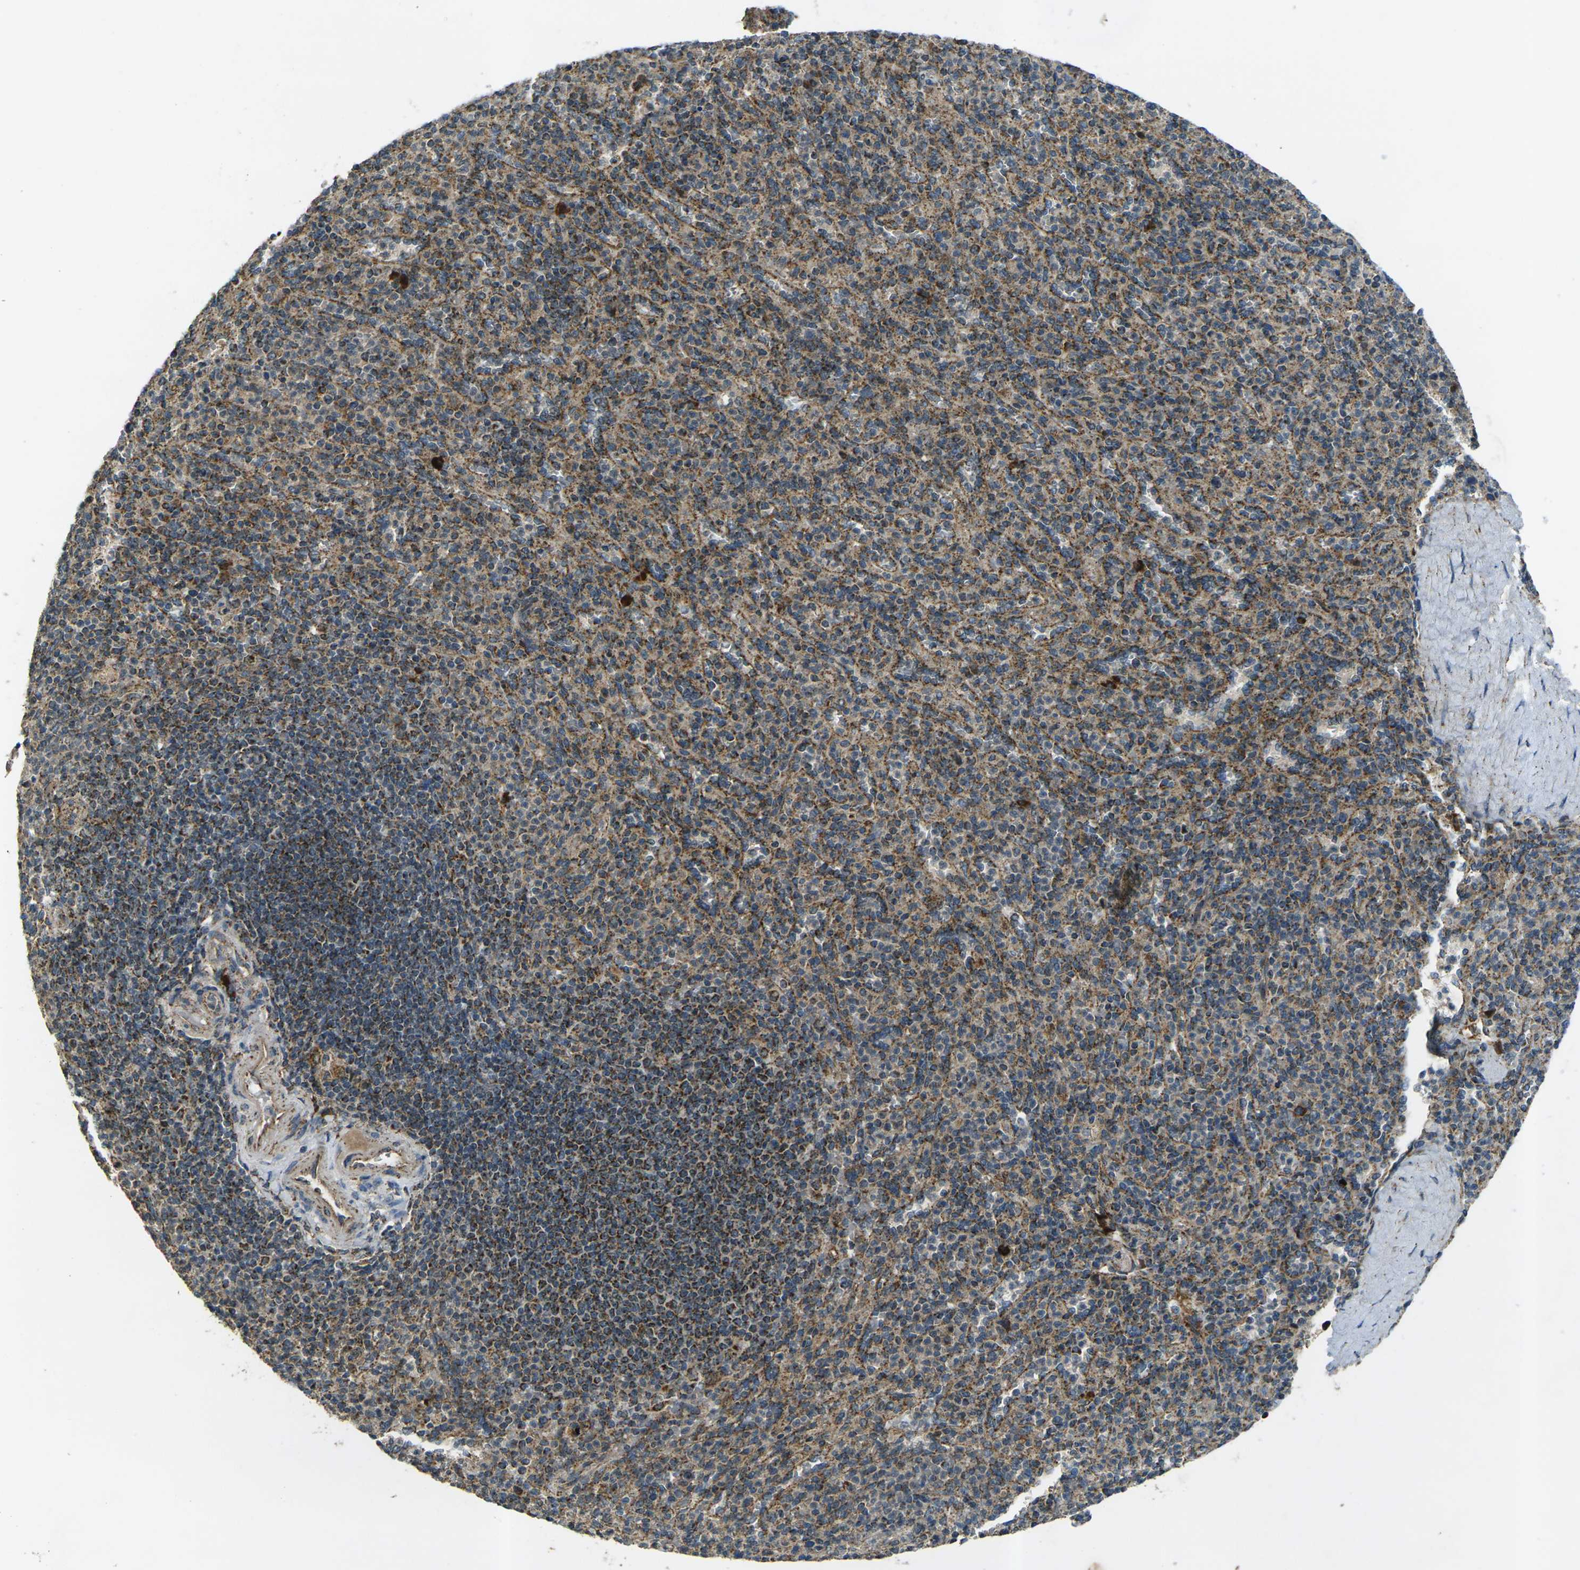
{"staining": {"intensity": "moderate", "quantity": ">75%", "location": "cytoplasmic/membranous"}, "tissue": "spleen", "cell_type": "Cells in red pulp", "image_type": "normal", "snomed": [{"axis": "morphology", "description": "Normal tissue, NOS"}, {"axis": "topography", "description": "Spleen"}], "caption": "An immunohistochemistry image of benign tissue is shown. Protein staining in brown highlights moderate cytoplasmic/membranous positivity in spleen within cells in red pulp. (Brightfield microscopy of DAB IHC at high magnification).", "gene": "IGF1R", "patient": {"sex": "male", "age": 36}}